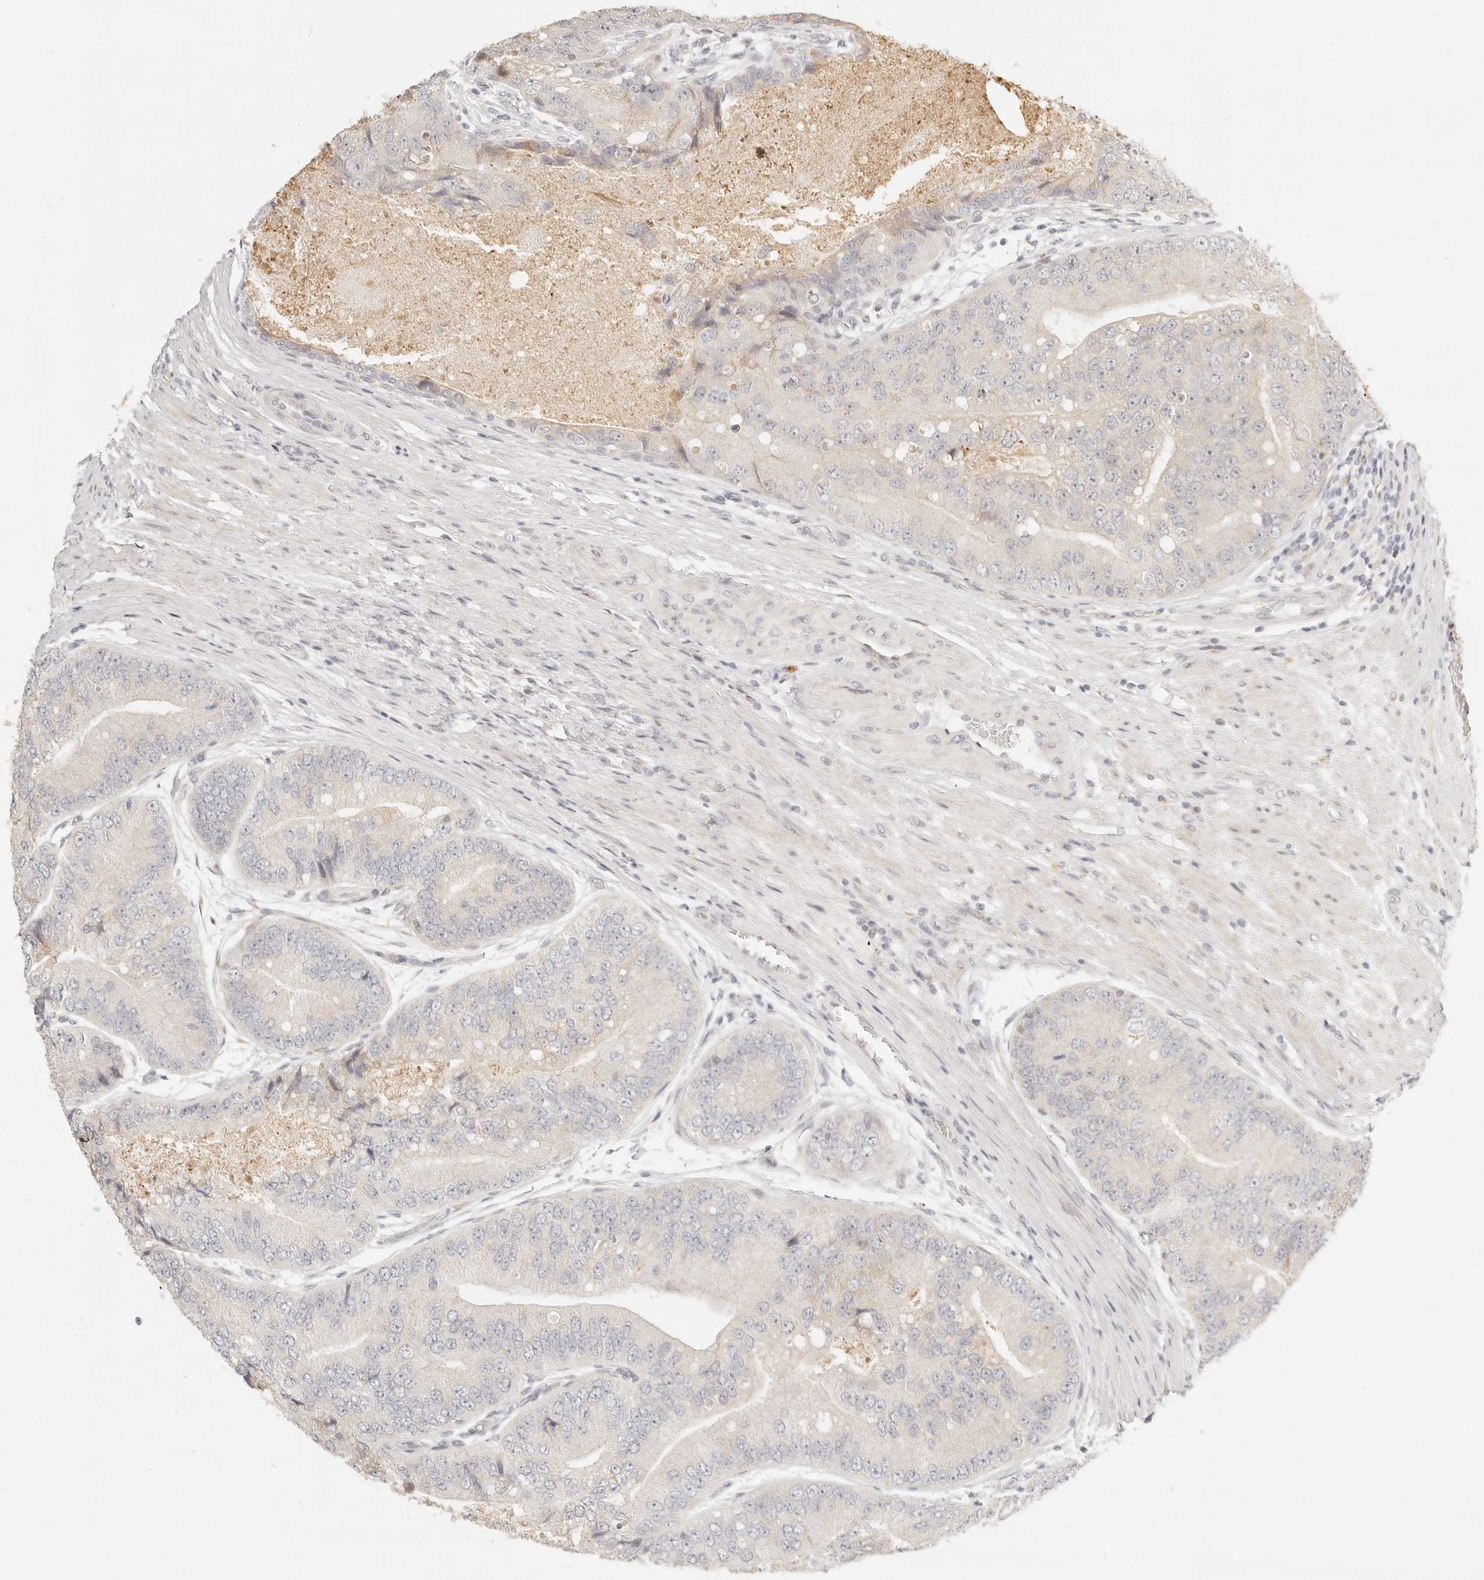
{"staining": {"intensity": "negative", "quantity": "none", "location": "none"}, "tissue": "prostate cancer", "cell_type": "Tumor cells", "image_type": "cancer", "snomed": [{"axis": "morphology", "description": "Adenocarcinoma, High grade"}, {"axis": "topography", "description": "Prostate"}], "caption": "IHC image of prostate cancer (high-grade adenocarcinoma) stained for a protein (brown), which reveals no positivity in tumor cells.", "gene": "FAM20B", "patient": {"sex": "male", "age": 70}}